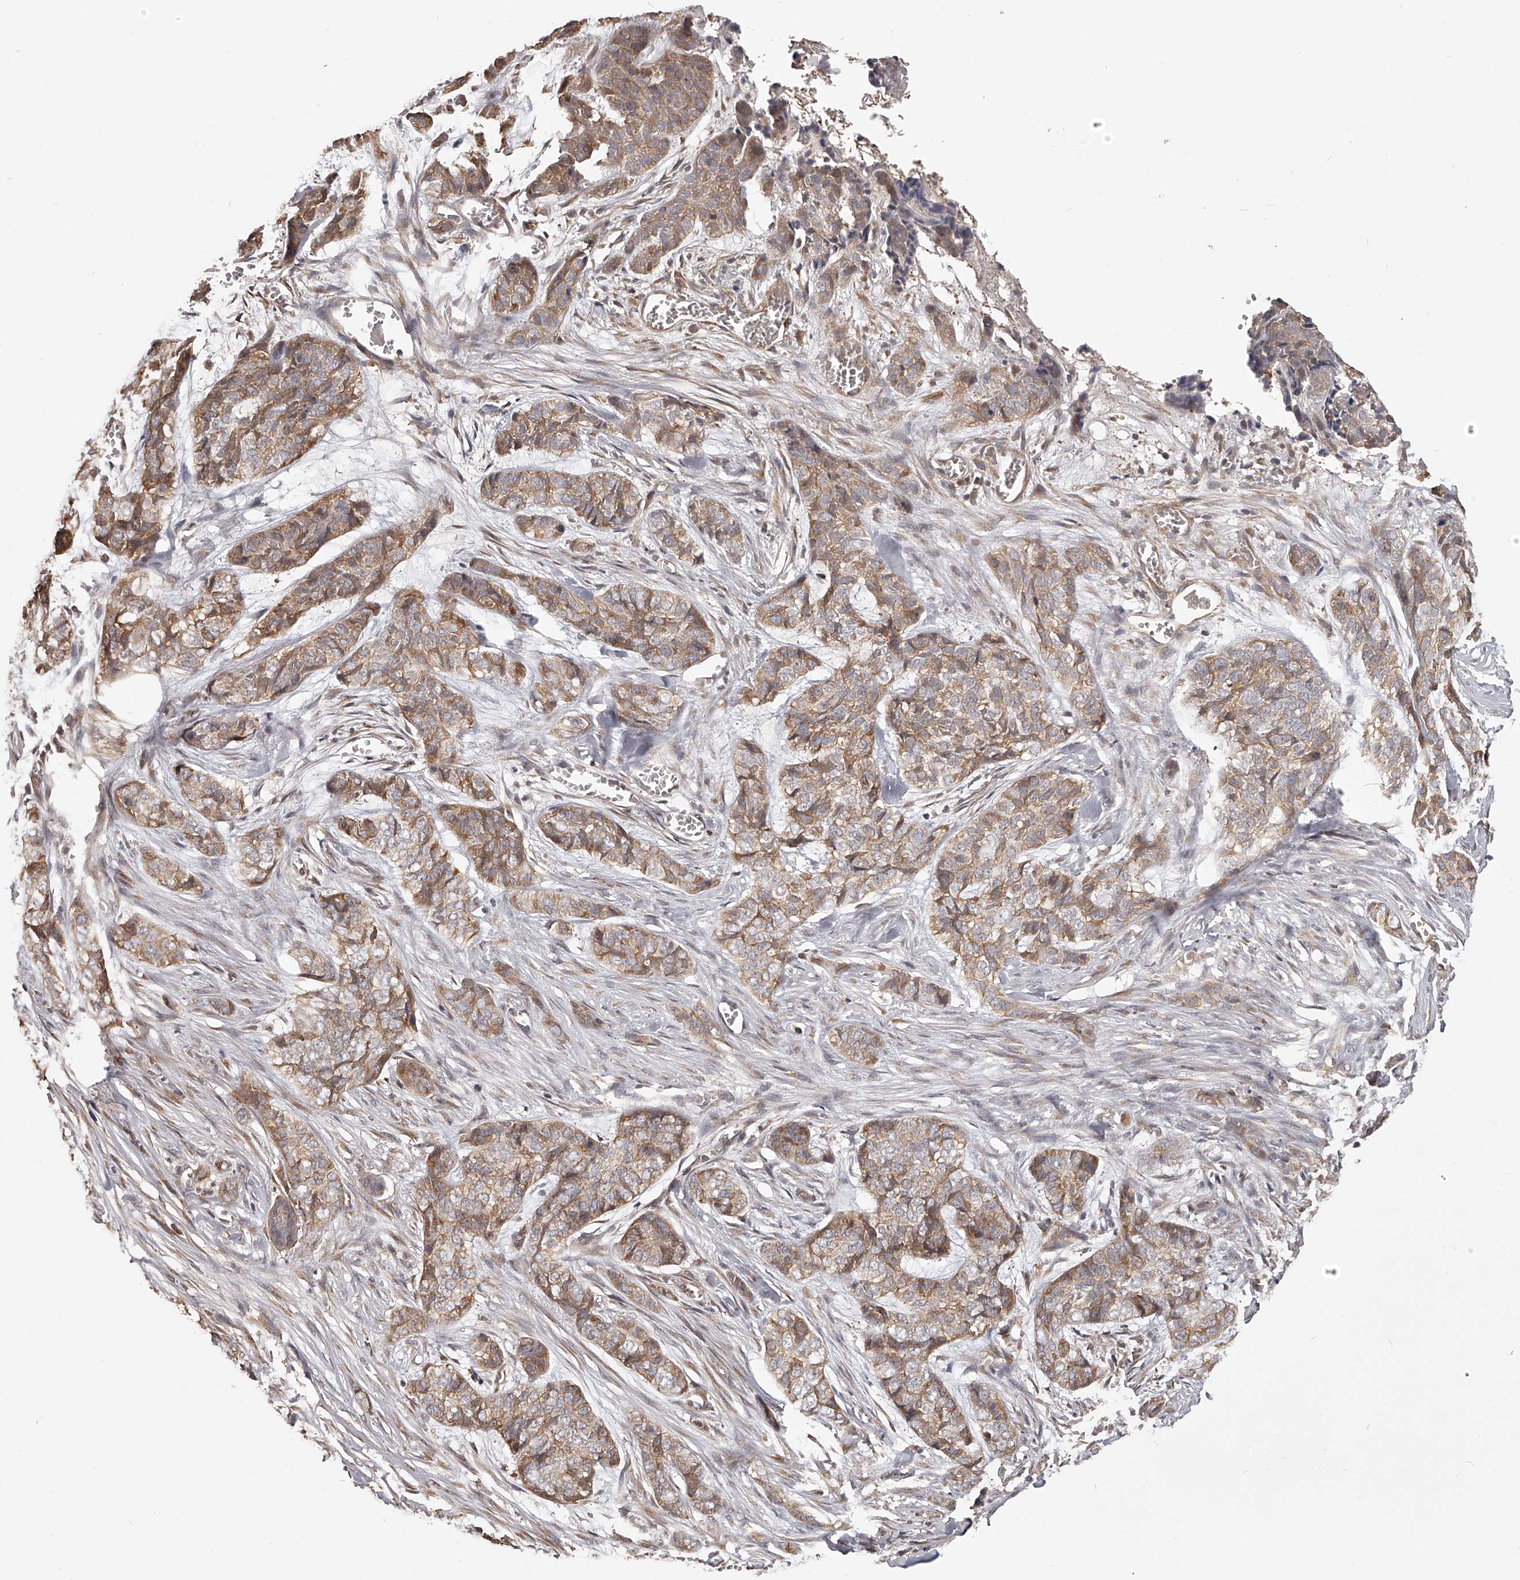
{"staining": {"intensity": "moderate", "quantity": ">75%", "location": "cytoplasmic/membranous"}, "tissue": "skin cancer", "cell_type": "Tumor cells", "image_type": "cancer", "snomed": [{"axis": "morphology", "description": "Basal cell carcinoma"}, {"axis": "topography", "description": "Skin"}], "caption": "There is medium levels of moderate cytoplasmic/membranous positivity in tumor cells of skin cancer, as demonstrated by immunohistochemical staining (brown color).", "gene": "ZNF582", "patient": {"sex": "female", "age": 64}}